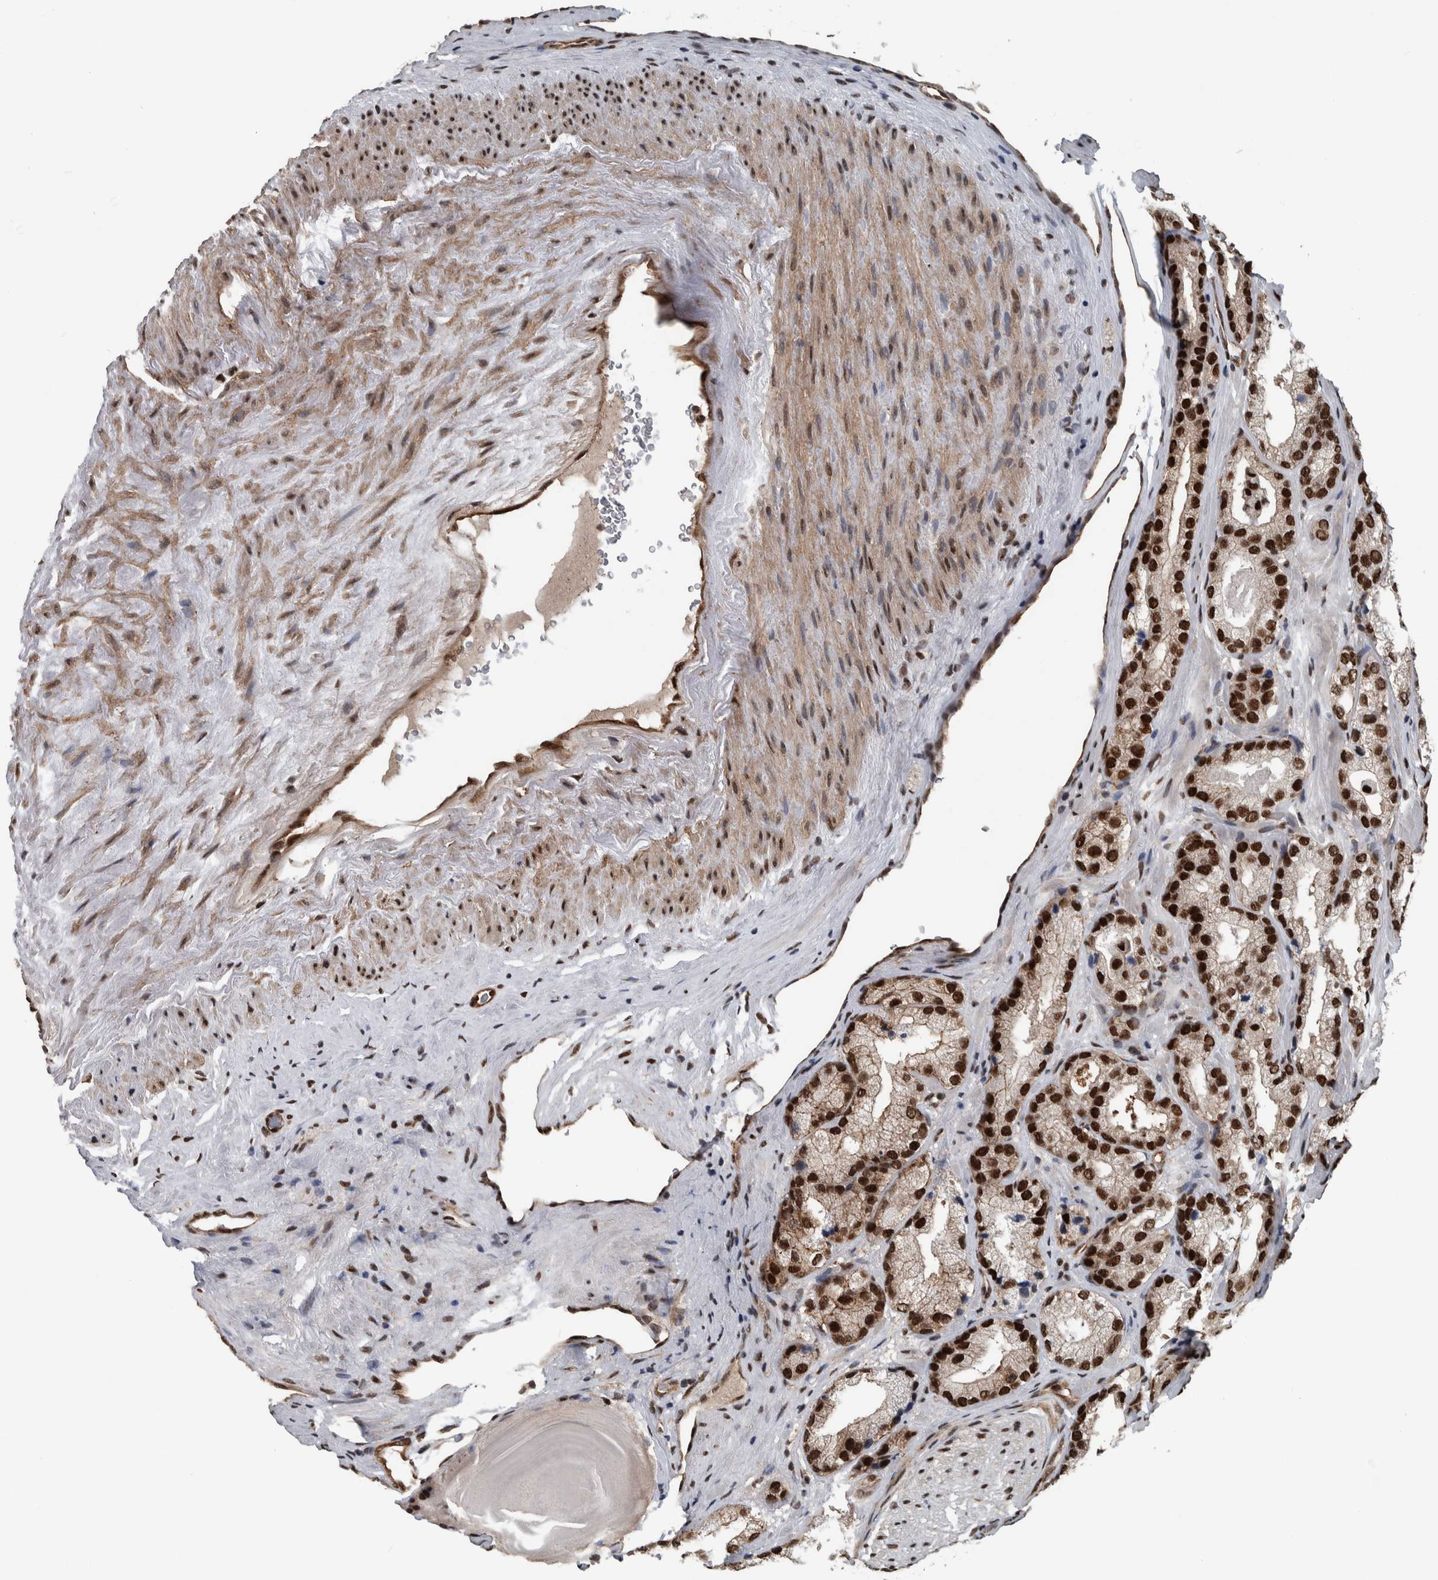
{"staining": {"intensity": "strong", "quantity": ">75%", "location": "nuclear"}, "tissue": "prostate cancer", "cell_type": "Tumor cells", "image_type": "cancer", "snomed": [{"axis": "morphology", "description": "Adenocarcinoma, High grade"}, {"axis": "topography", "description": "Prostate"}], "caption": "Protein staining of prostate cancer tissue reveals strong nuclear staining in about >75% of tumor cells.", "gene": "FAM135B", "patient": {"sex": "male", "age": 63}}